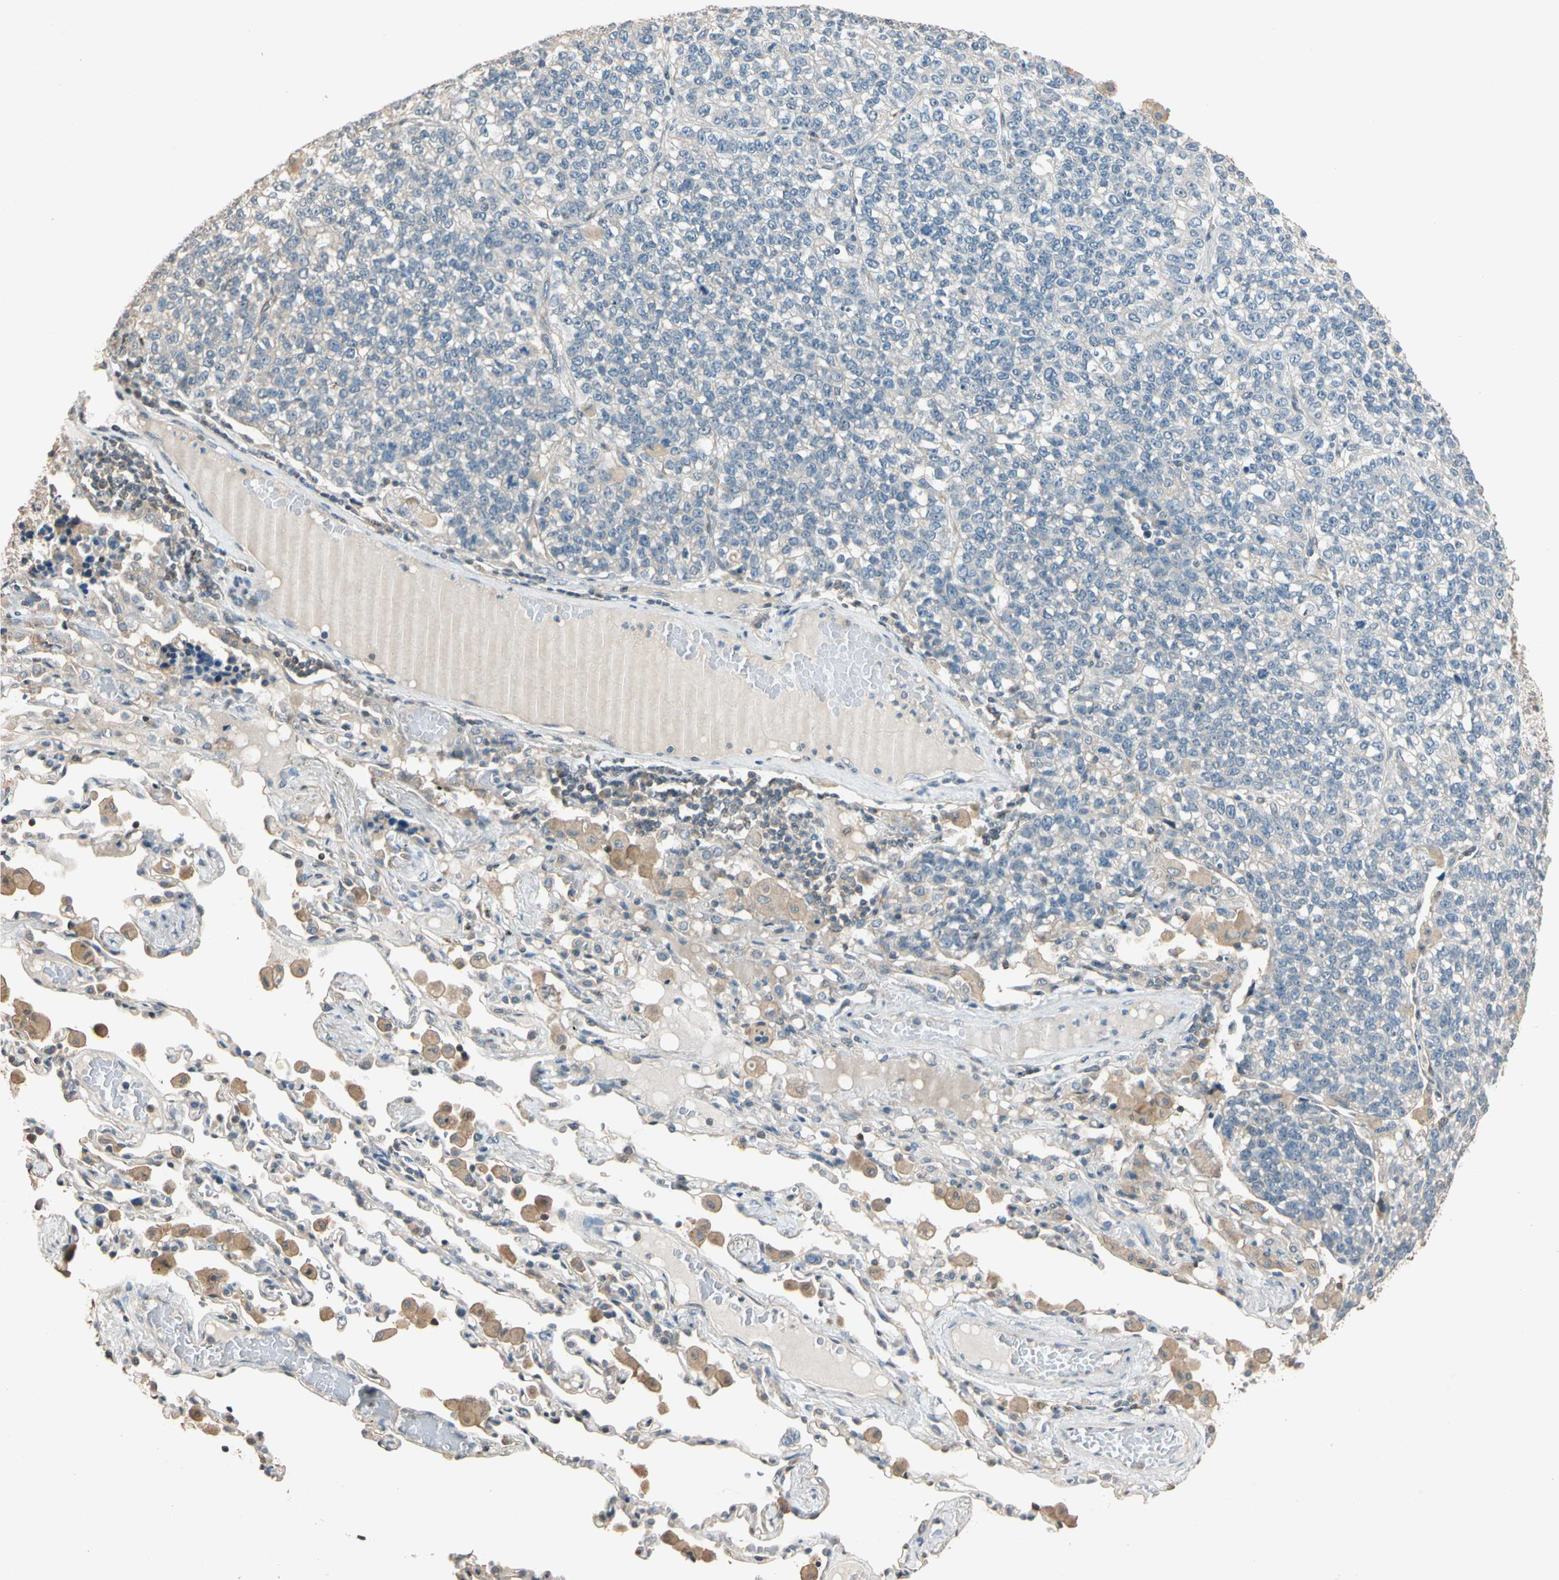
{"staining": {"intensity": "negative", "quantity": "none", "location": "none"}, "tissue": "lung cancer", "cell_type": "Tumor cells", "image_type": "cancer", "snomed": [{"axis": "morphology", "description": "Adenocarcinoma, NOS"}, {"axis": "topography", "description": "Lung"}], "caption": "There is no significant expression in tumor cells of lung cancer.", "gene": "MAP3K7", "patient": {"sex": "male", "age": 49}}